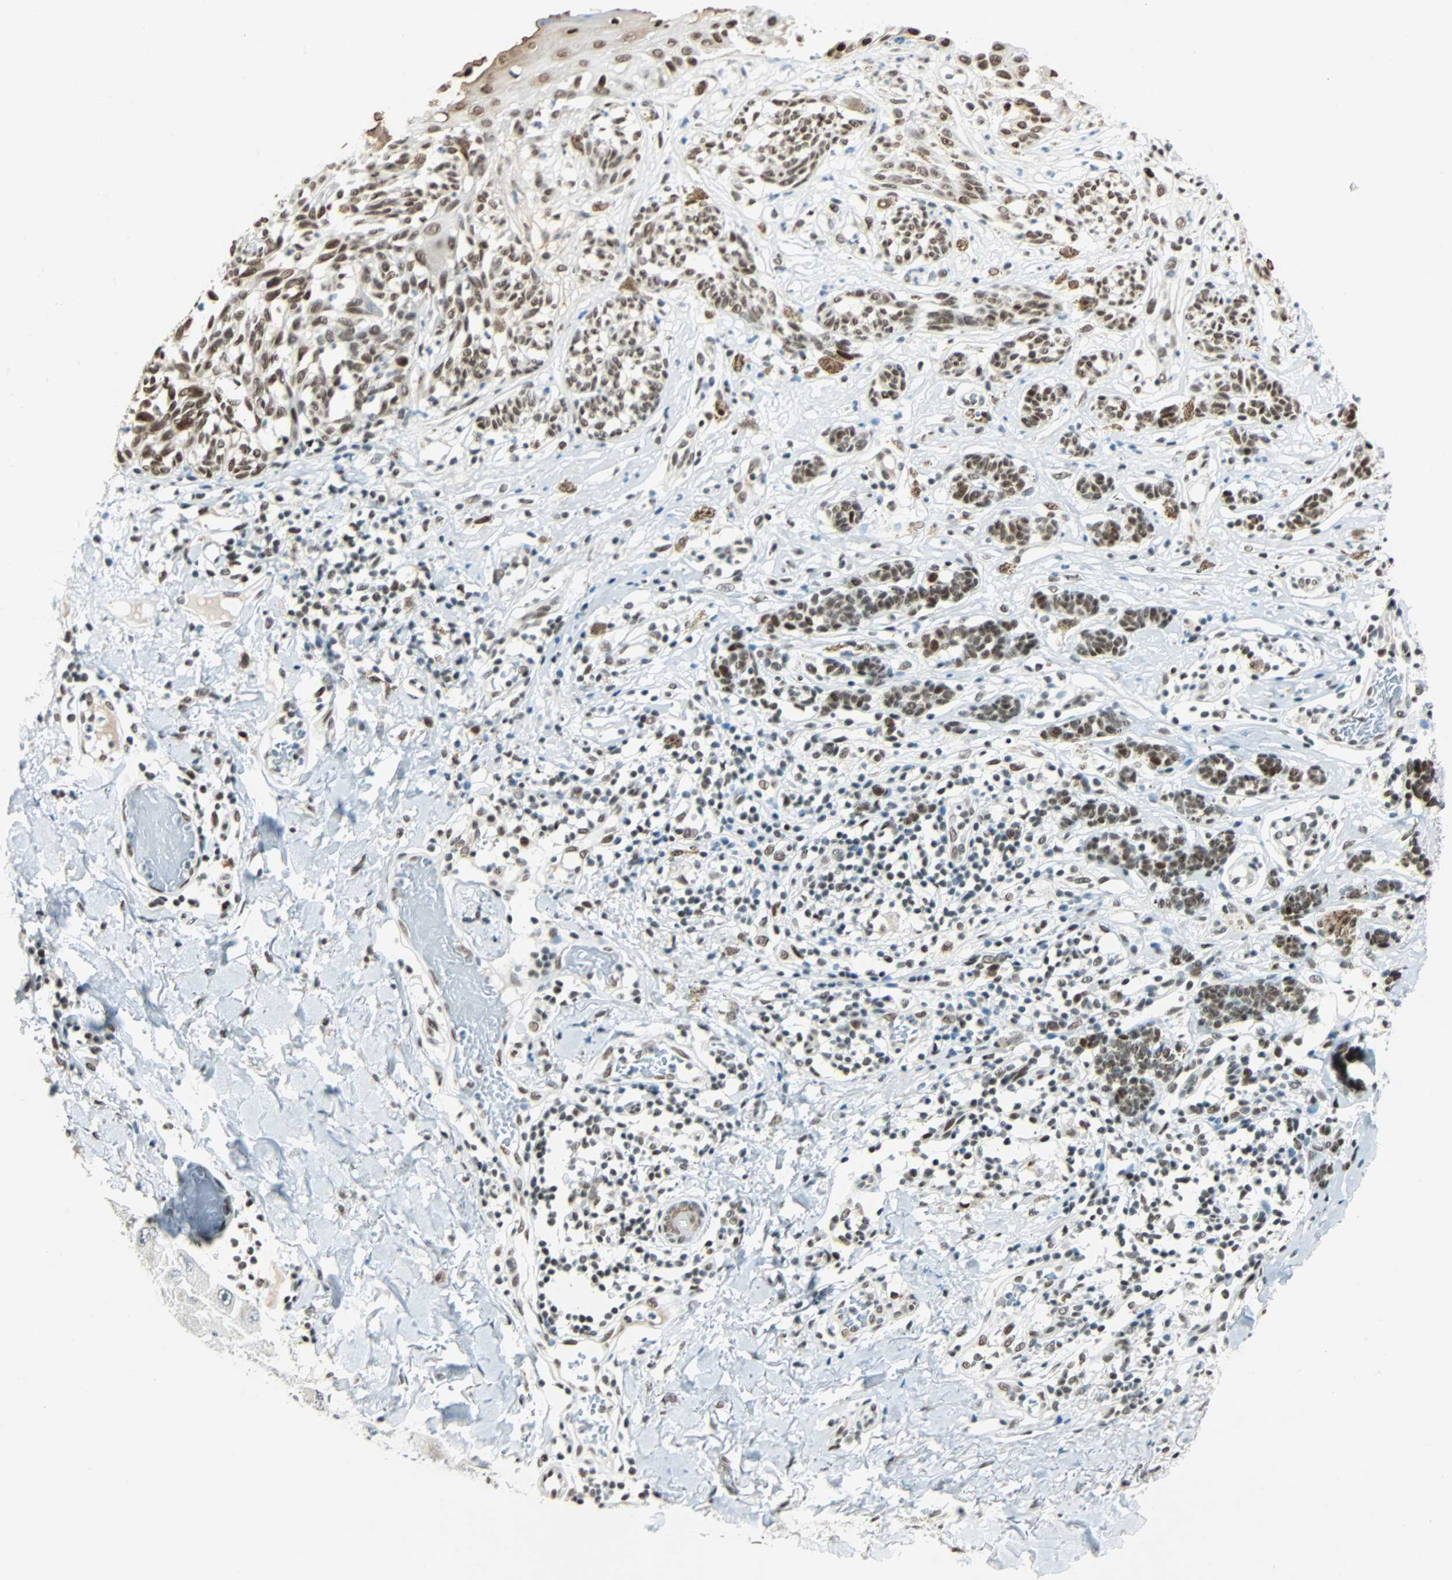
{"staining": {"intensity": "strong", "quantity": ">75%", "location": "nuclear"}, "tissue": "melanoma", "cell_type": "Tumor cells", "image_type": "cancer", "snomed": [{"axis": "morphology", "description": "Malignant melanoma, NOS"}, {"axis": "topography", "description": "Skin"}], "caption": "Immunohistochemical staining of malignant melanoma displays strong nuclear protein expression in approximately >75% of tumor cells. The protein of interest is shown in brown color, while the nuclei are stained blue.", "gene": "NELFE", "patient": {"sex": "male", "age": 64}}